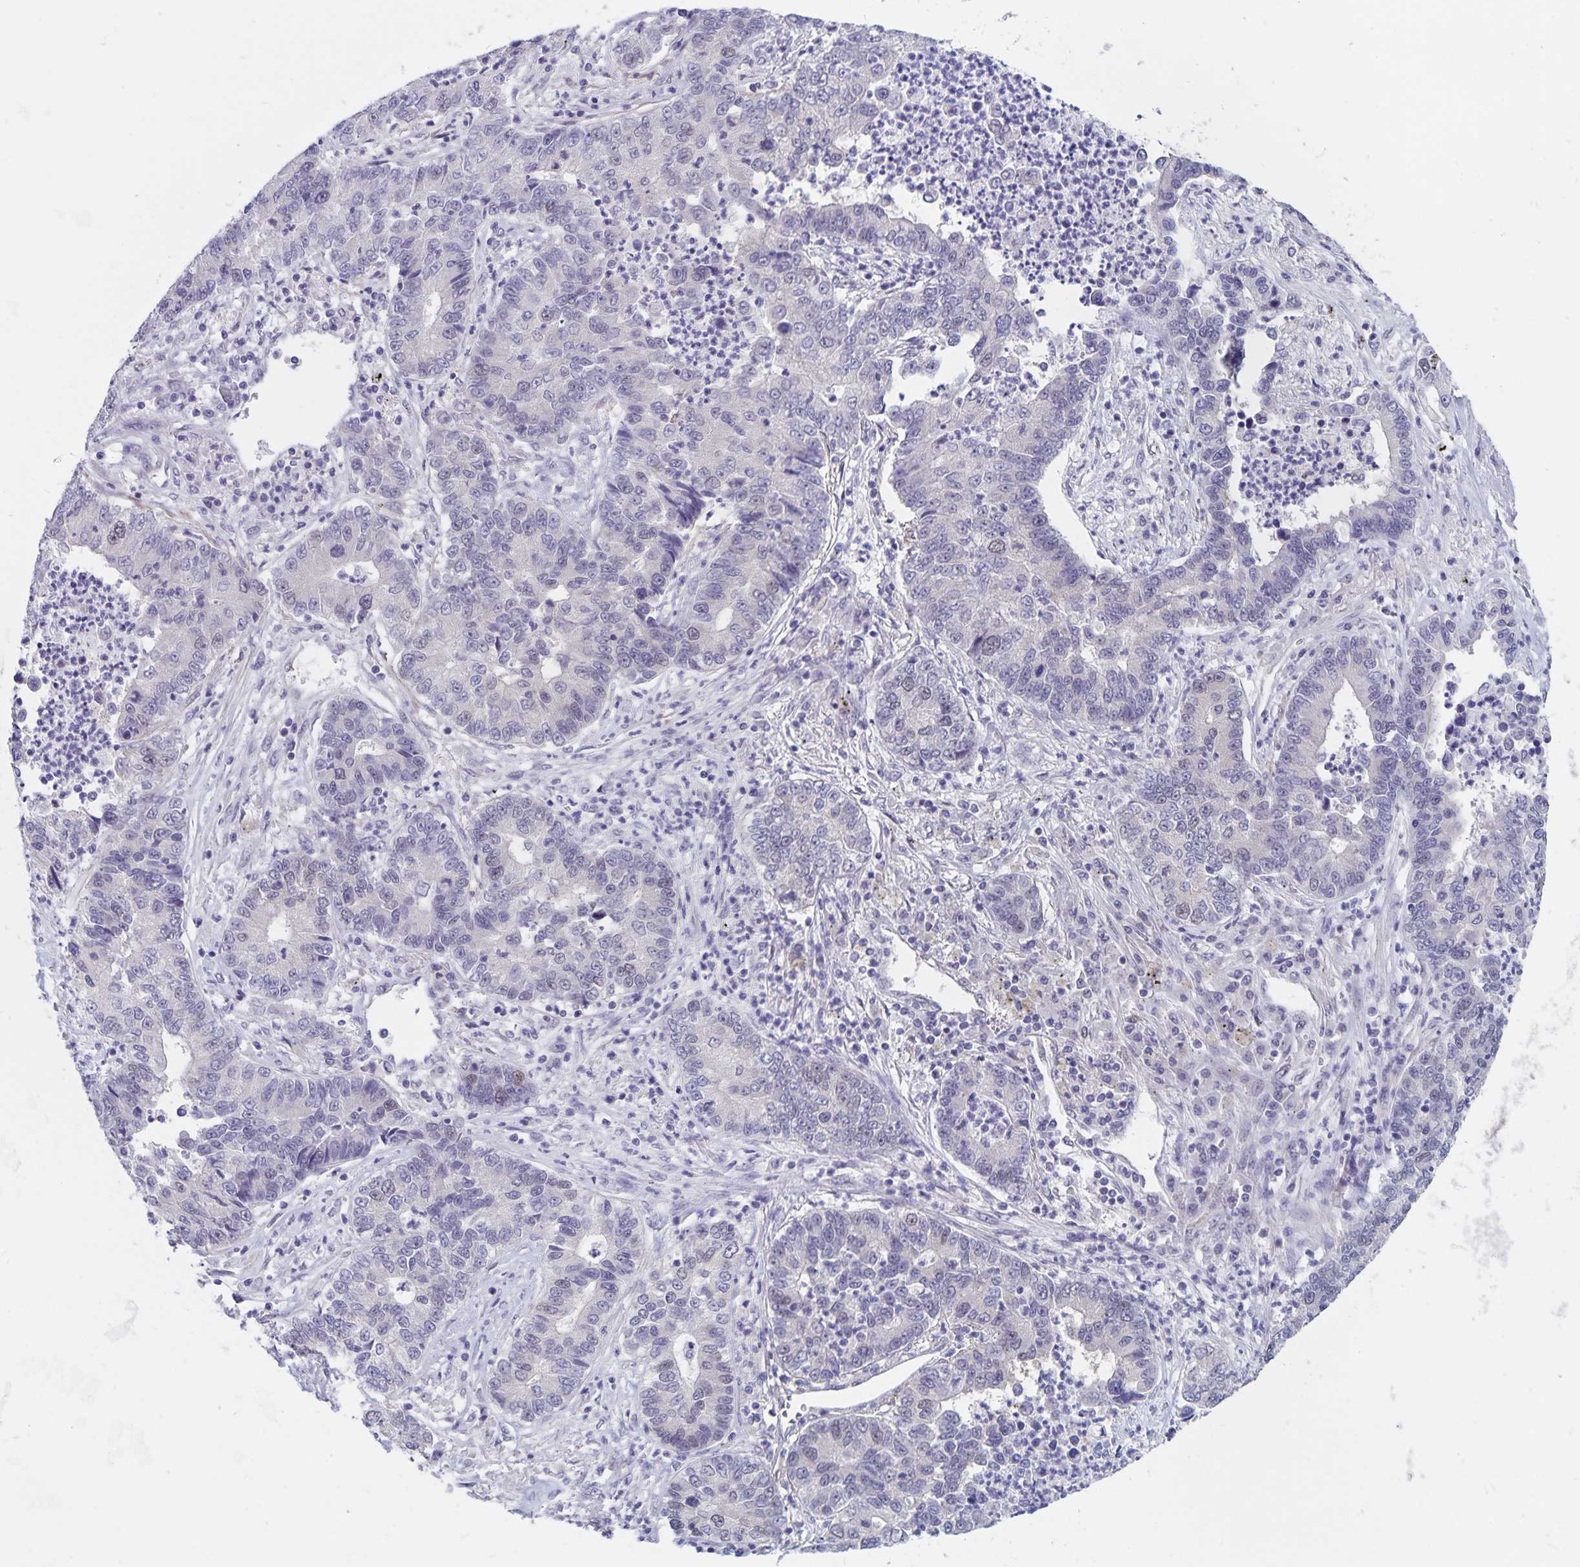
{"staining": {"intensity": "negative", "quantity": "none", "location": "none"}, "tissue": "lung cancer", "cell_type": "Tumor cells", "image_type": "cancer", "snomed": [{"axis": "morphology", "description": "Adenocarcinoma, NOS"}, {"axis": "topography", "description": "Lung"}], "caption": "High magnification brightfield microscopy of lung cancer stained with DAB (brown) and counterstained with hematoxylin (blue): tumor cells show no significant positivity.", "gene": "BAG6", "patient": {"sex": "female", "age": 57}}